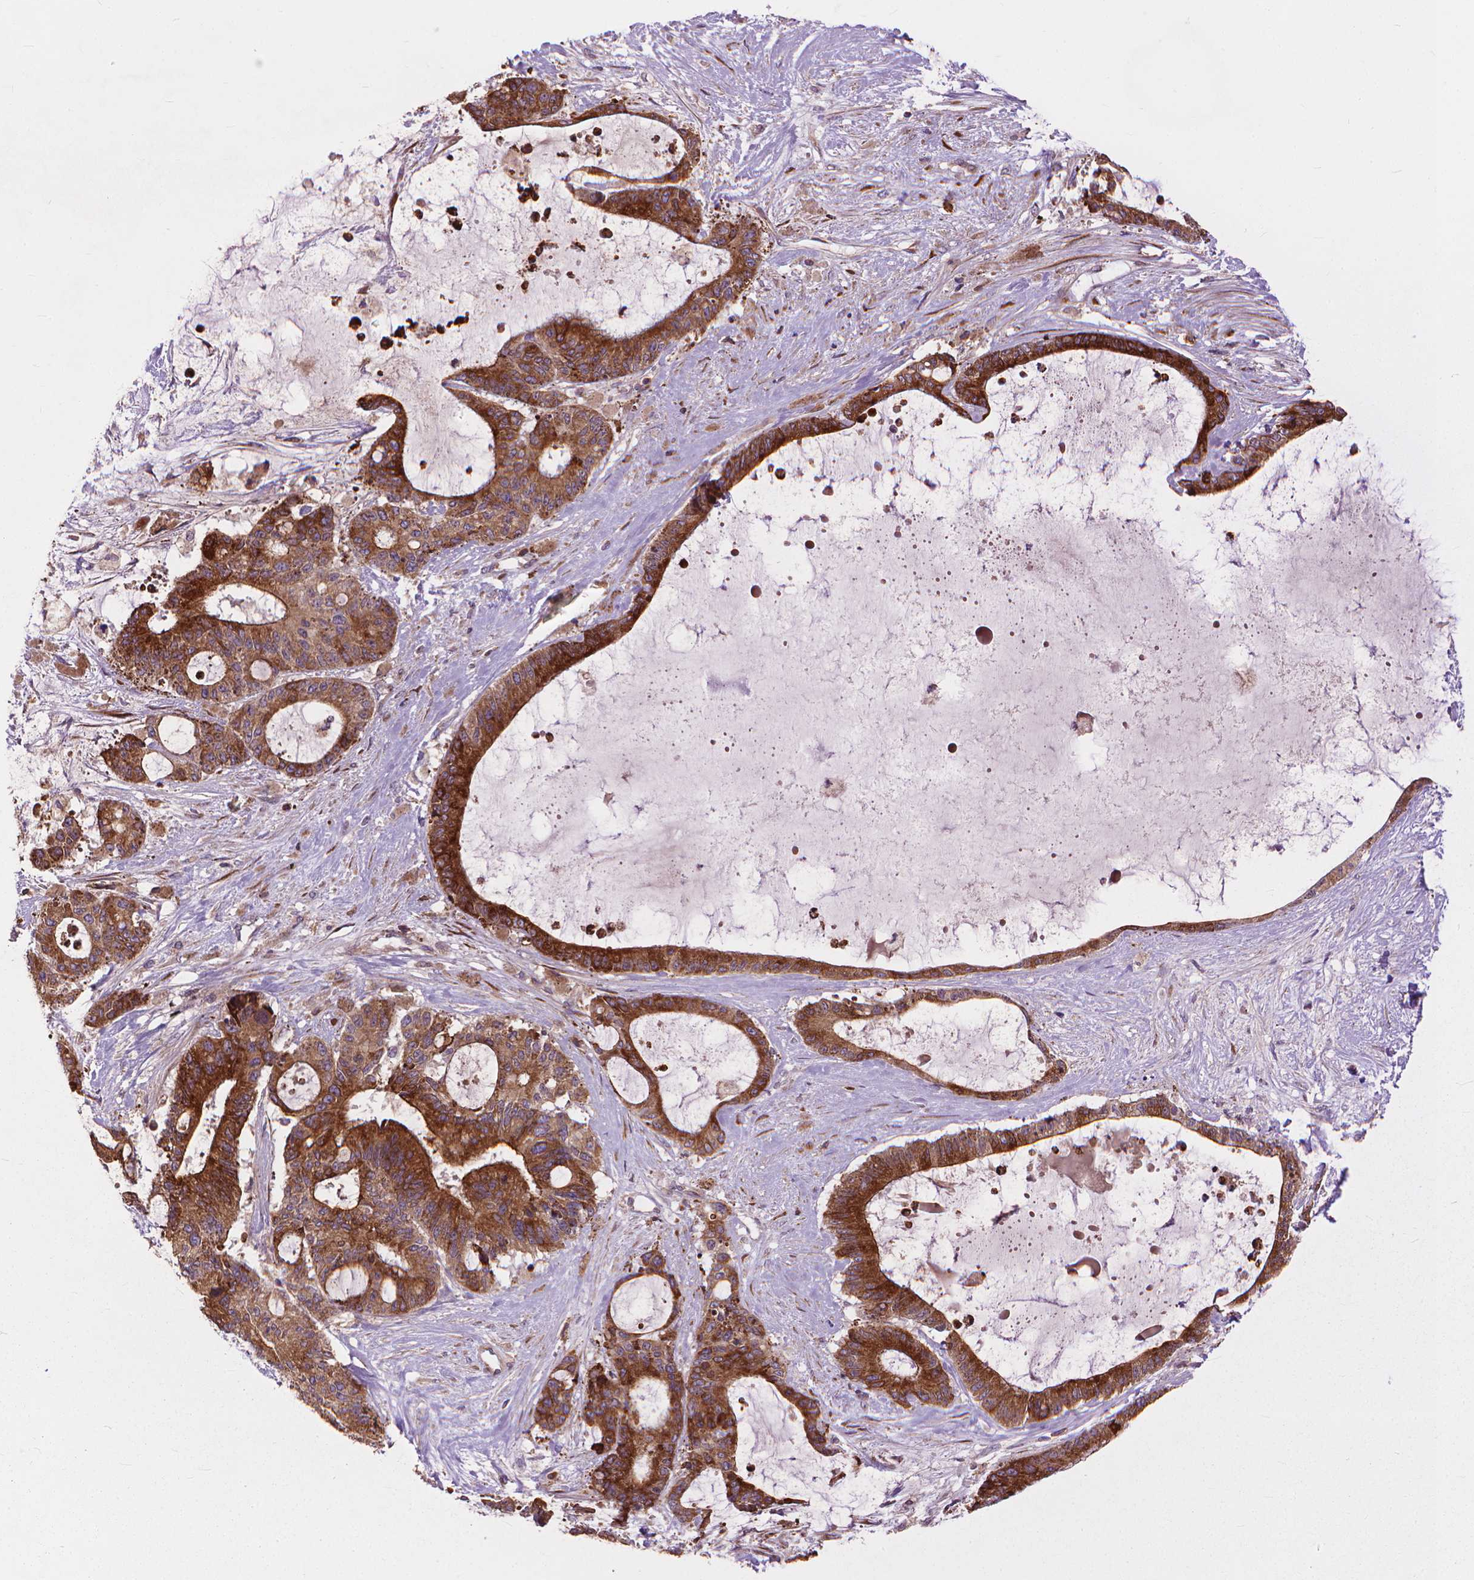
{"staining": {"intensity": "moderate", "quantity": ">75%", "location": "cytoplasmic/membranous"}, "tissue": "liver cancer", "cell_type": "Tumor cells", "image_type": "cancer", "snomed": [{"axis": "morphology", "description": "Normal tissue, NOS"}, {"axis": "morphology", "description": "Cholangiocarcinoma"}, {"axis": "topography", "description": "Liver"}, {"axis": "topography", "description": "Peripheral nerve tissue"}], "caption": "The immunohistochemical stain highlights moderate cytoplasmic/membranous positivity in tumor cells of liver cancer (cholangiocarcinoma) tissue.", "gene": "MYH14", "patient": {"sex": "female", "age": 73}}